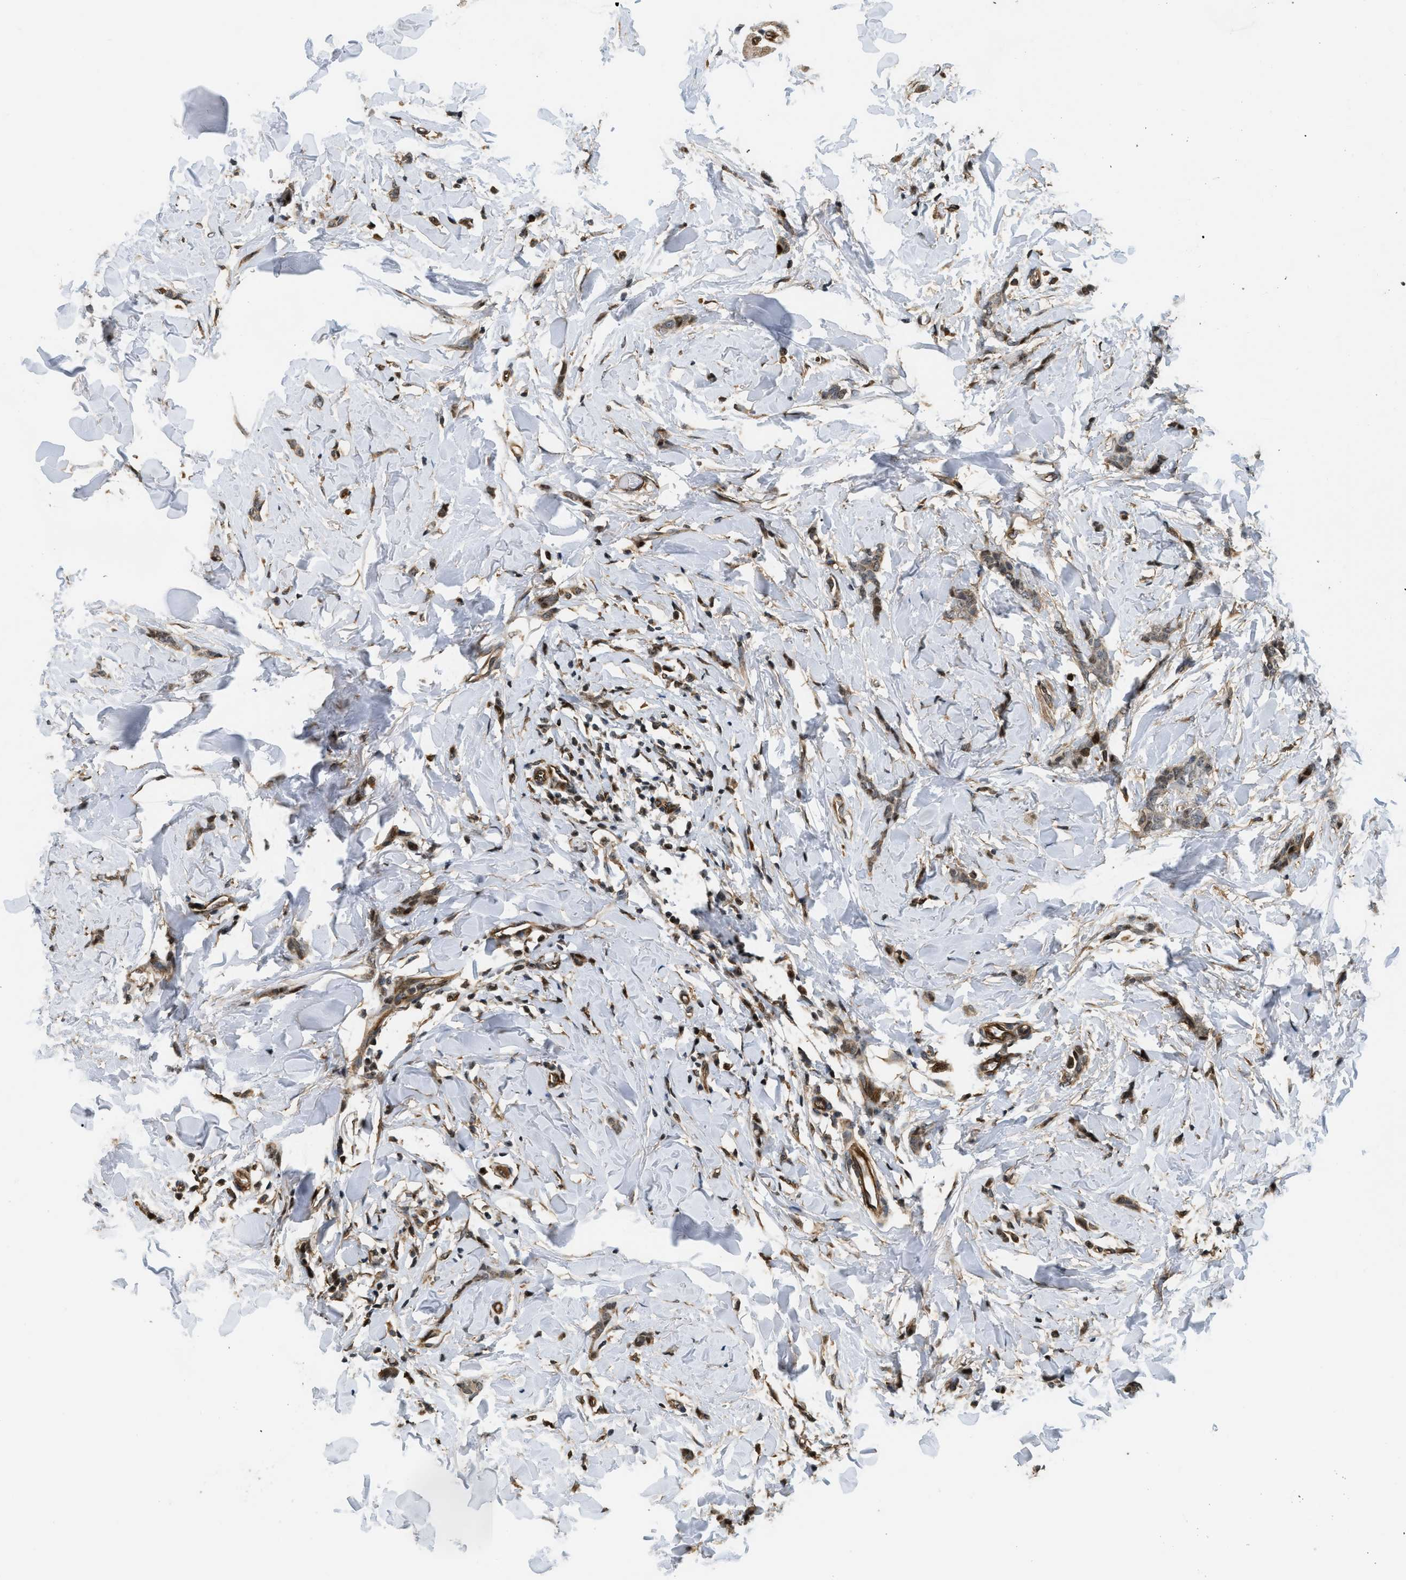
{"staining": {"intensity": "moderate", "quantity": ">75%", "location": "cytoplasmic/membranous"}, "tissue": "breast cancer", "cell_type": "Tumor cells", "image_type": "cancer", "snomed": [{"axis": "morphology", "description": "Lobular carcinoma"}, {"axis": "topography", "description": "Skin"}, {"axis": "topography", "description": "Breast"}], "caption": "Immunohistochemistry of human breast lobular carcinoma demonstrates medium levels of moderate cytoplasmic/membranous positivity in about >75% of tumor cells.", "gene": "LTA4H", "patient": {"sex": "female", "age": 46}}